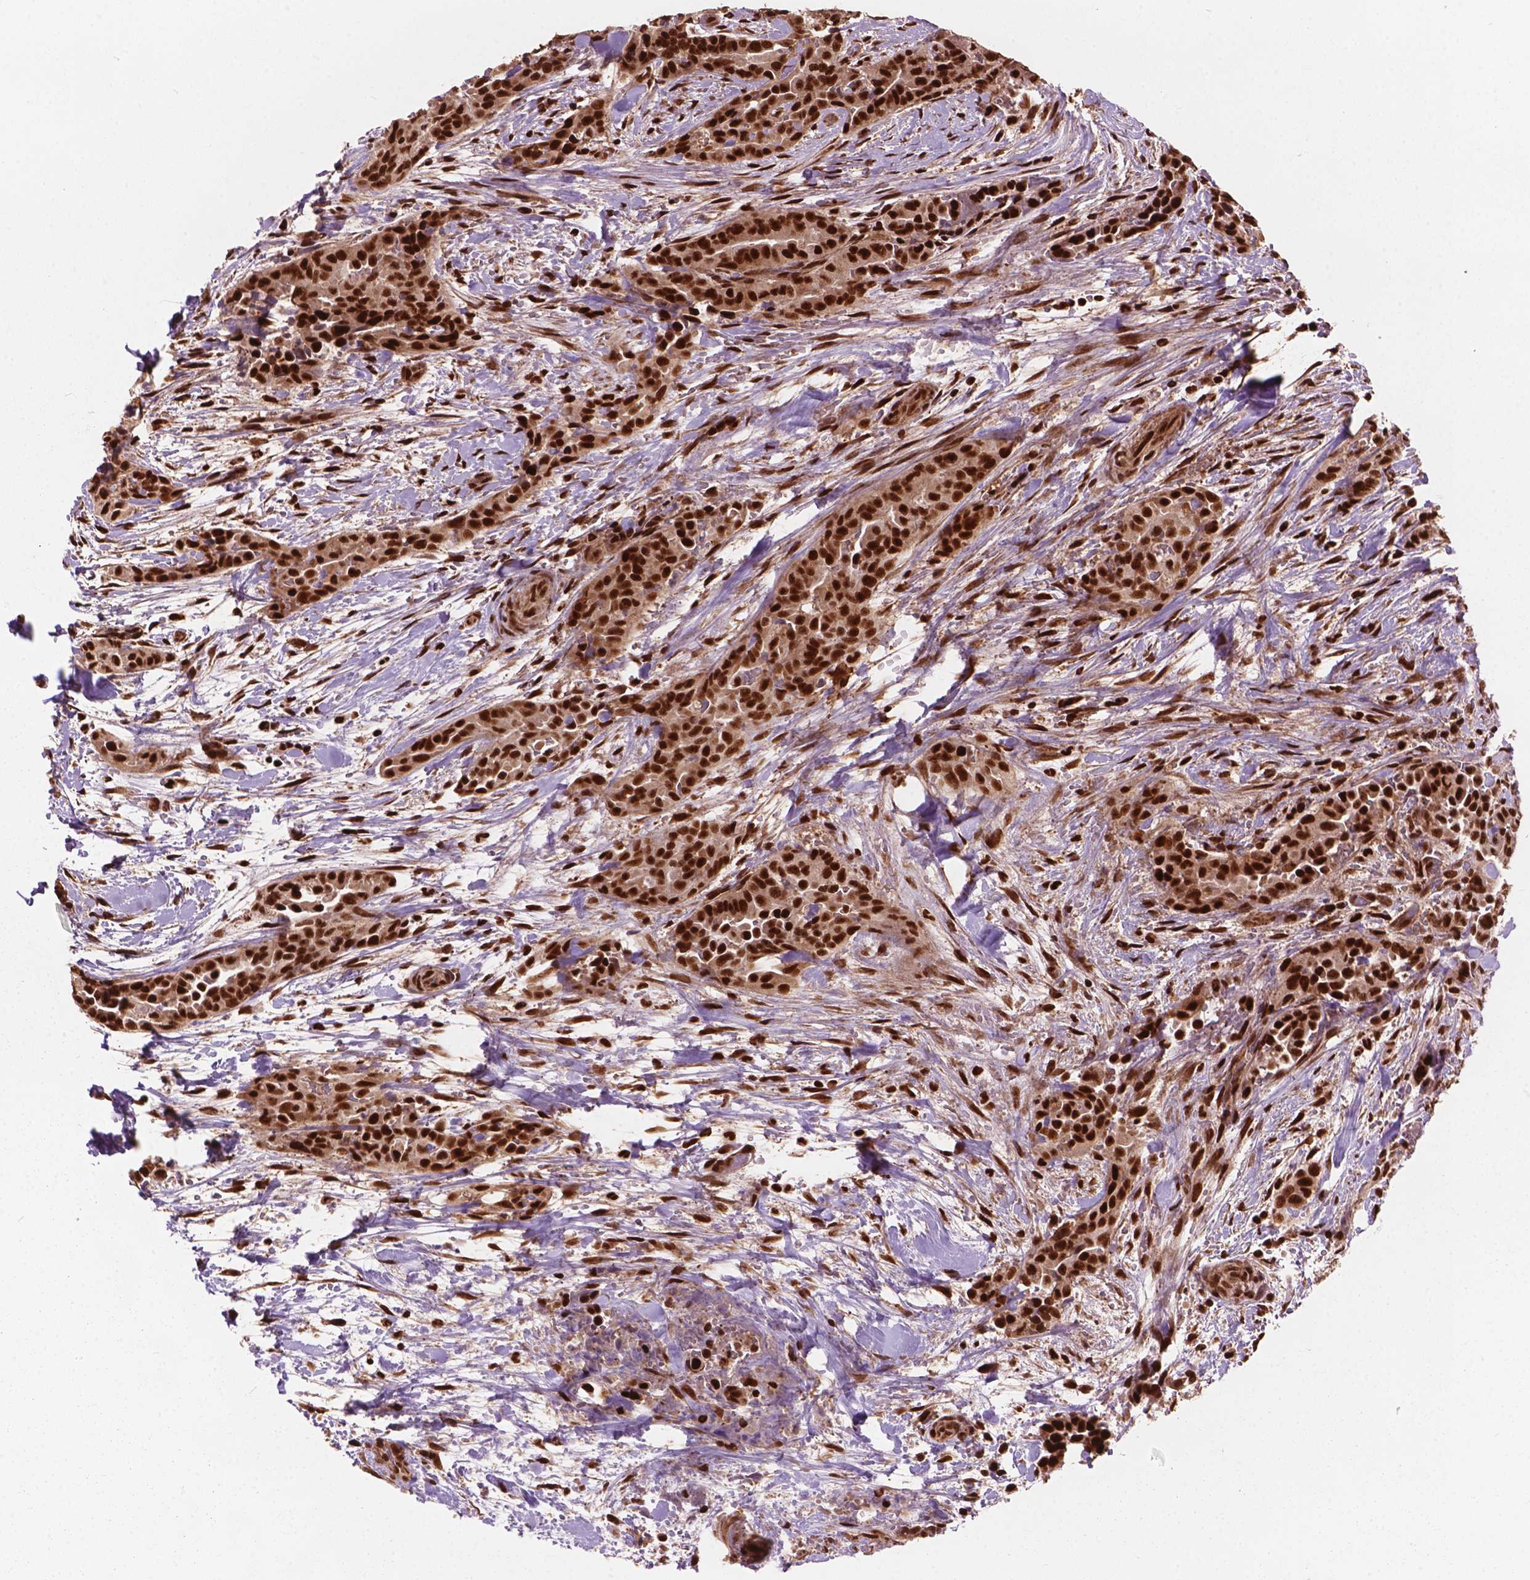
{"staining": {"intensity": "strong", "quantity": ">75%", "location": "nuclear"}, "tissue": "thyroid cancer", "cell_type": "Tumor cells", "image_type": "cancer", "snomed": [{"axis": "morphology", "description": "Papillary adenocarcinoma, NOS"}, {"axis": "topography", "description": "Thyroid gland"}], "caption": "There is high levels of strong nuclear expression in tumor cells of thyroid cancer, as demonstrated by immunohistochemical staining (brown color).", "gene": "ANP32B", "patient": {"sex": "male", "age": 61}}